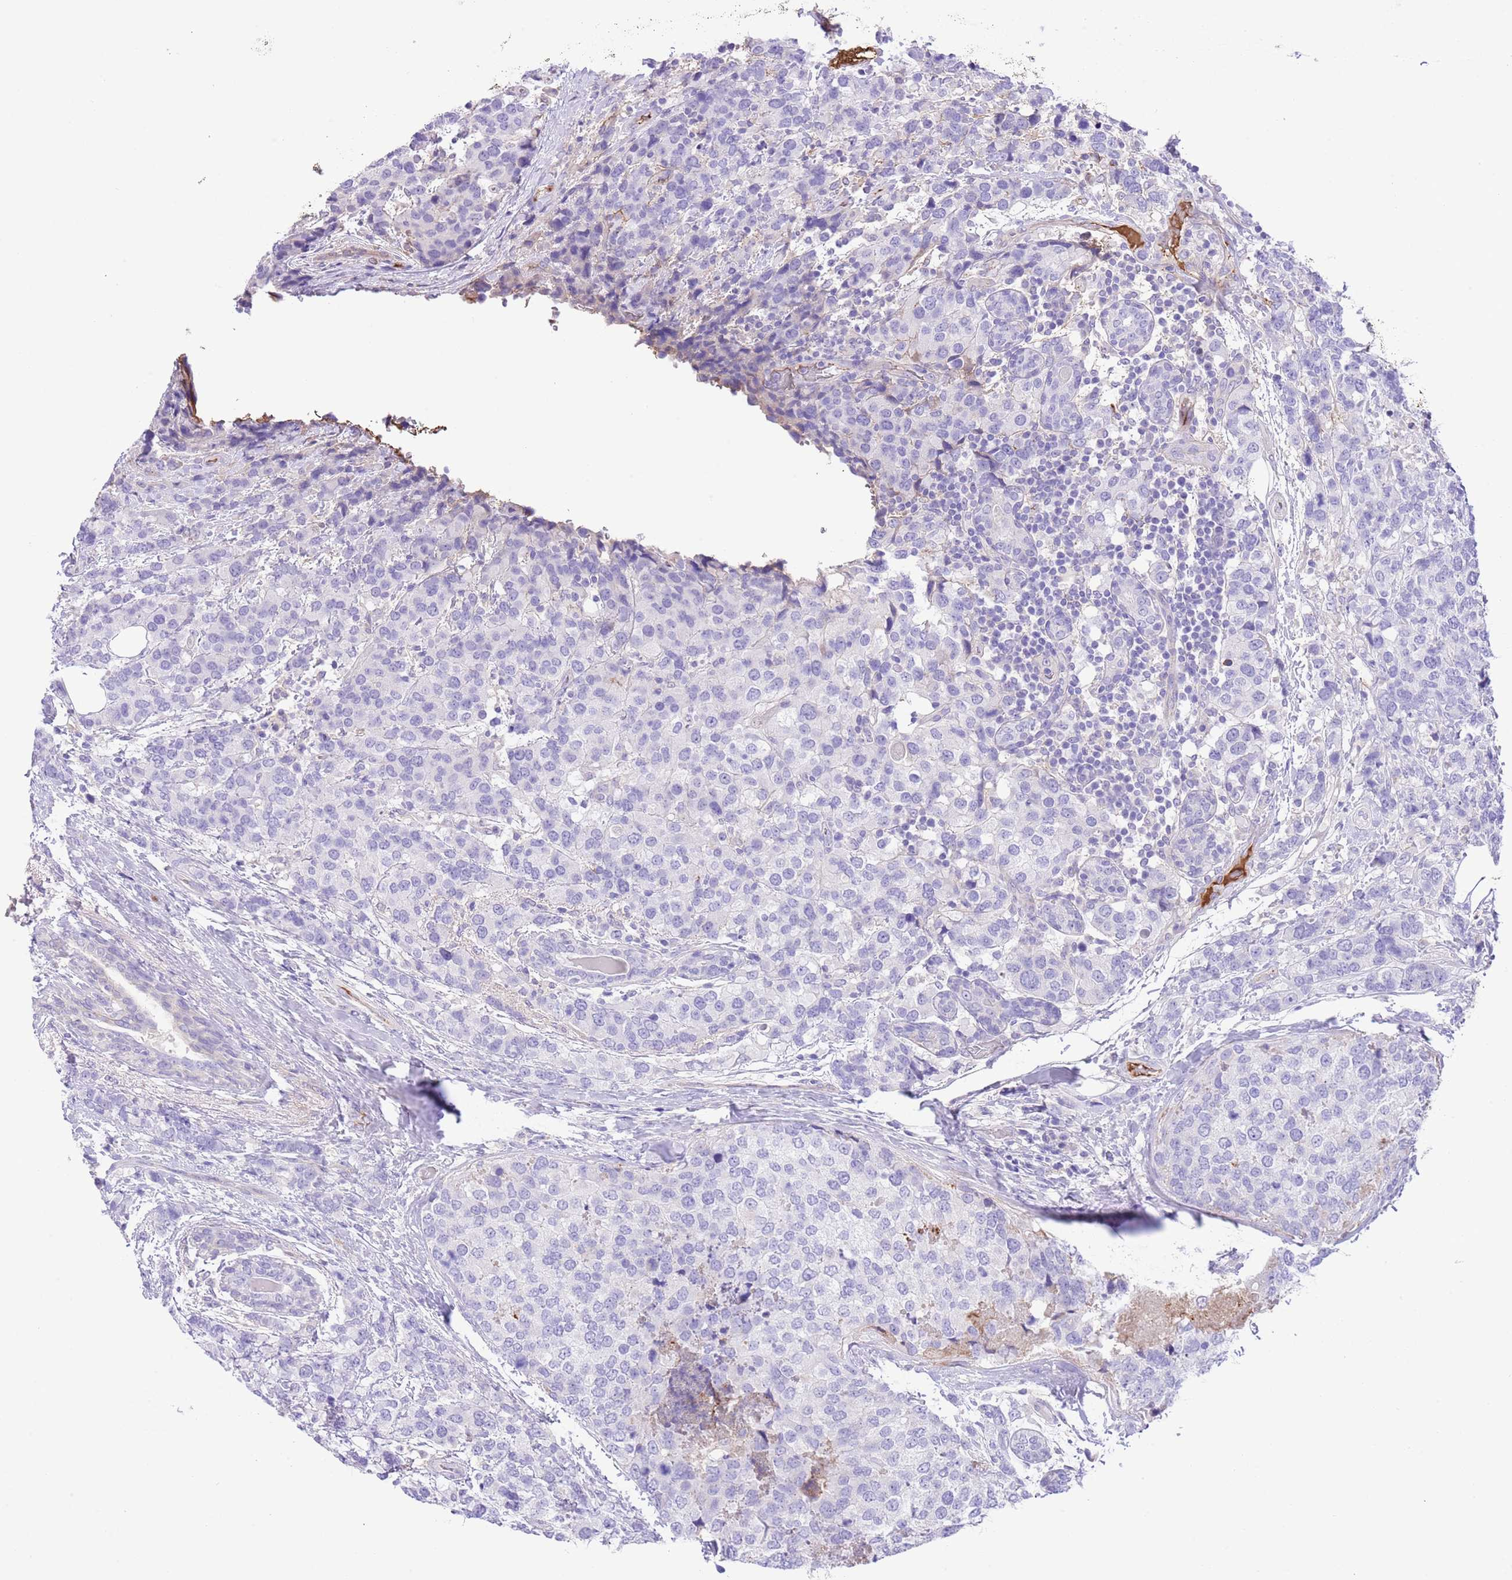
{"staining": {"intensity": "negative", "quantity": "none", "location": "none"}, "tissue": "breast cancer", "cell_type": "Tumor cells", "image_type": "cancer", "snomed": [{"axis": "morphology", "description": "Lobular carcinoma"}, {"axis": "topography", "description": "Breast"}], "caption": "The image displays no significant expression in tumor cells of breast cancer (lobular carcinoma).", "gene": "IGF1", "patient": {"sex": "female", "age": 59}}